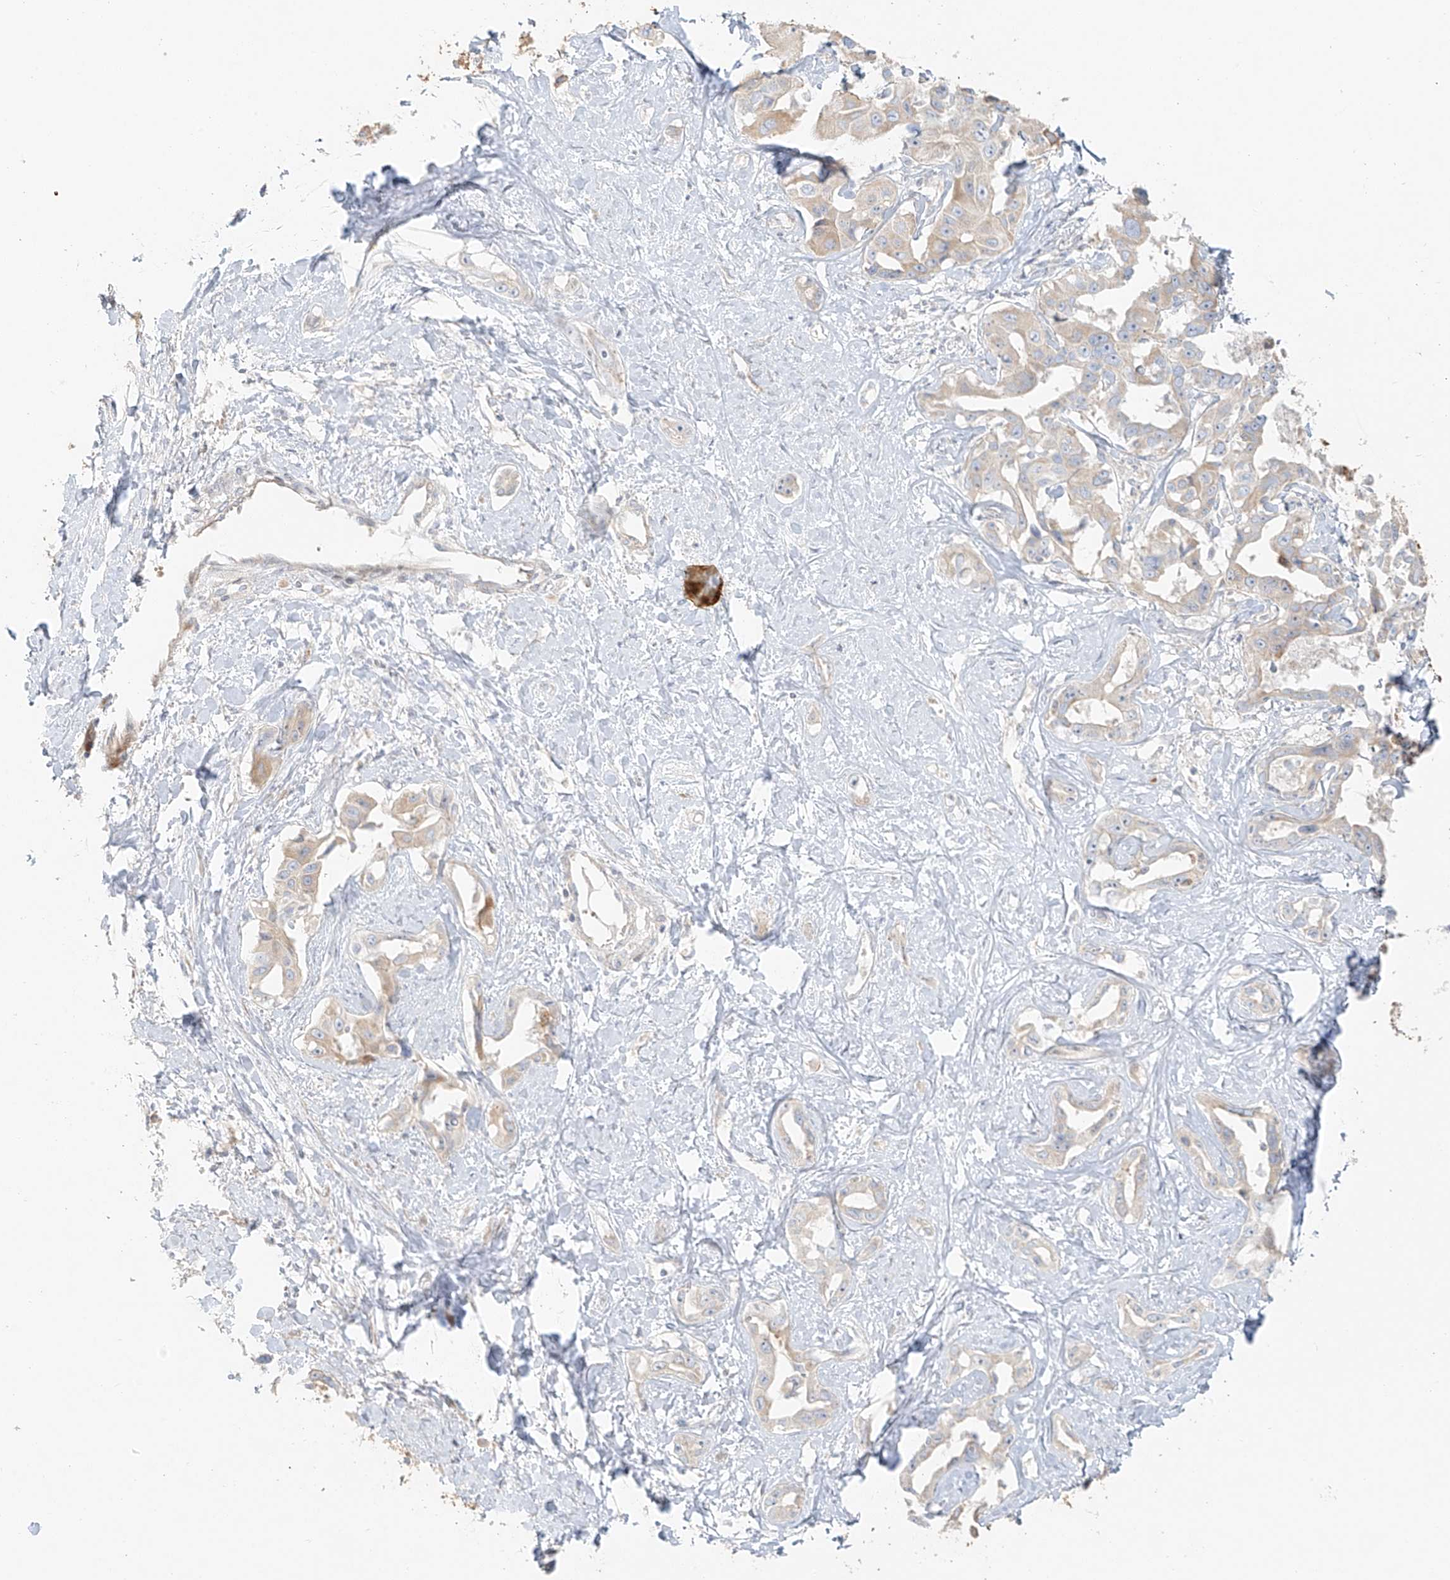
{"staining": {"intensity": "weak", "quantity": "<25%", "location": "cytoplasmic/membranous"}, "tissue": "liver cancer", "cell_type": "Tumor cells", "image_type": "cancer", "snomed": [{"axis": "morphology", "description": "Cholangiocarcinoma"}, {"axis": "topography", "description": "Liver"}], "caption": "An image of human liver cancer is negative for staining in tumor cells.", "gene": "MIPEP", "patient": {"sex": "male", "age": 59}}